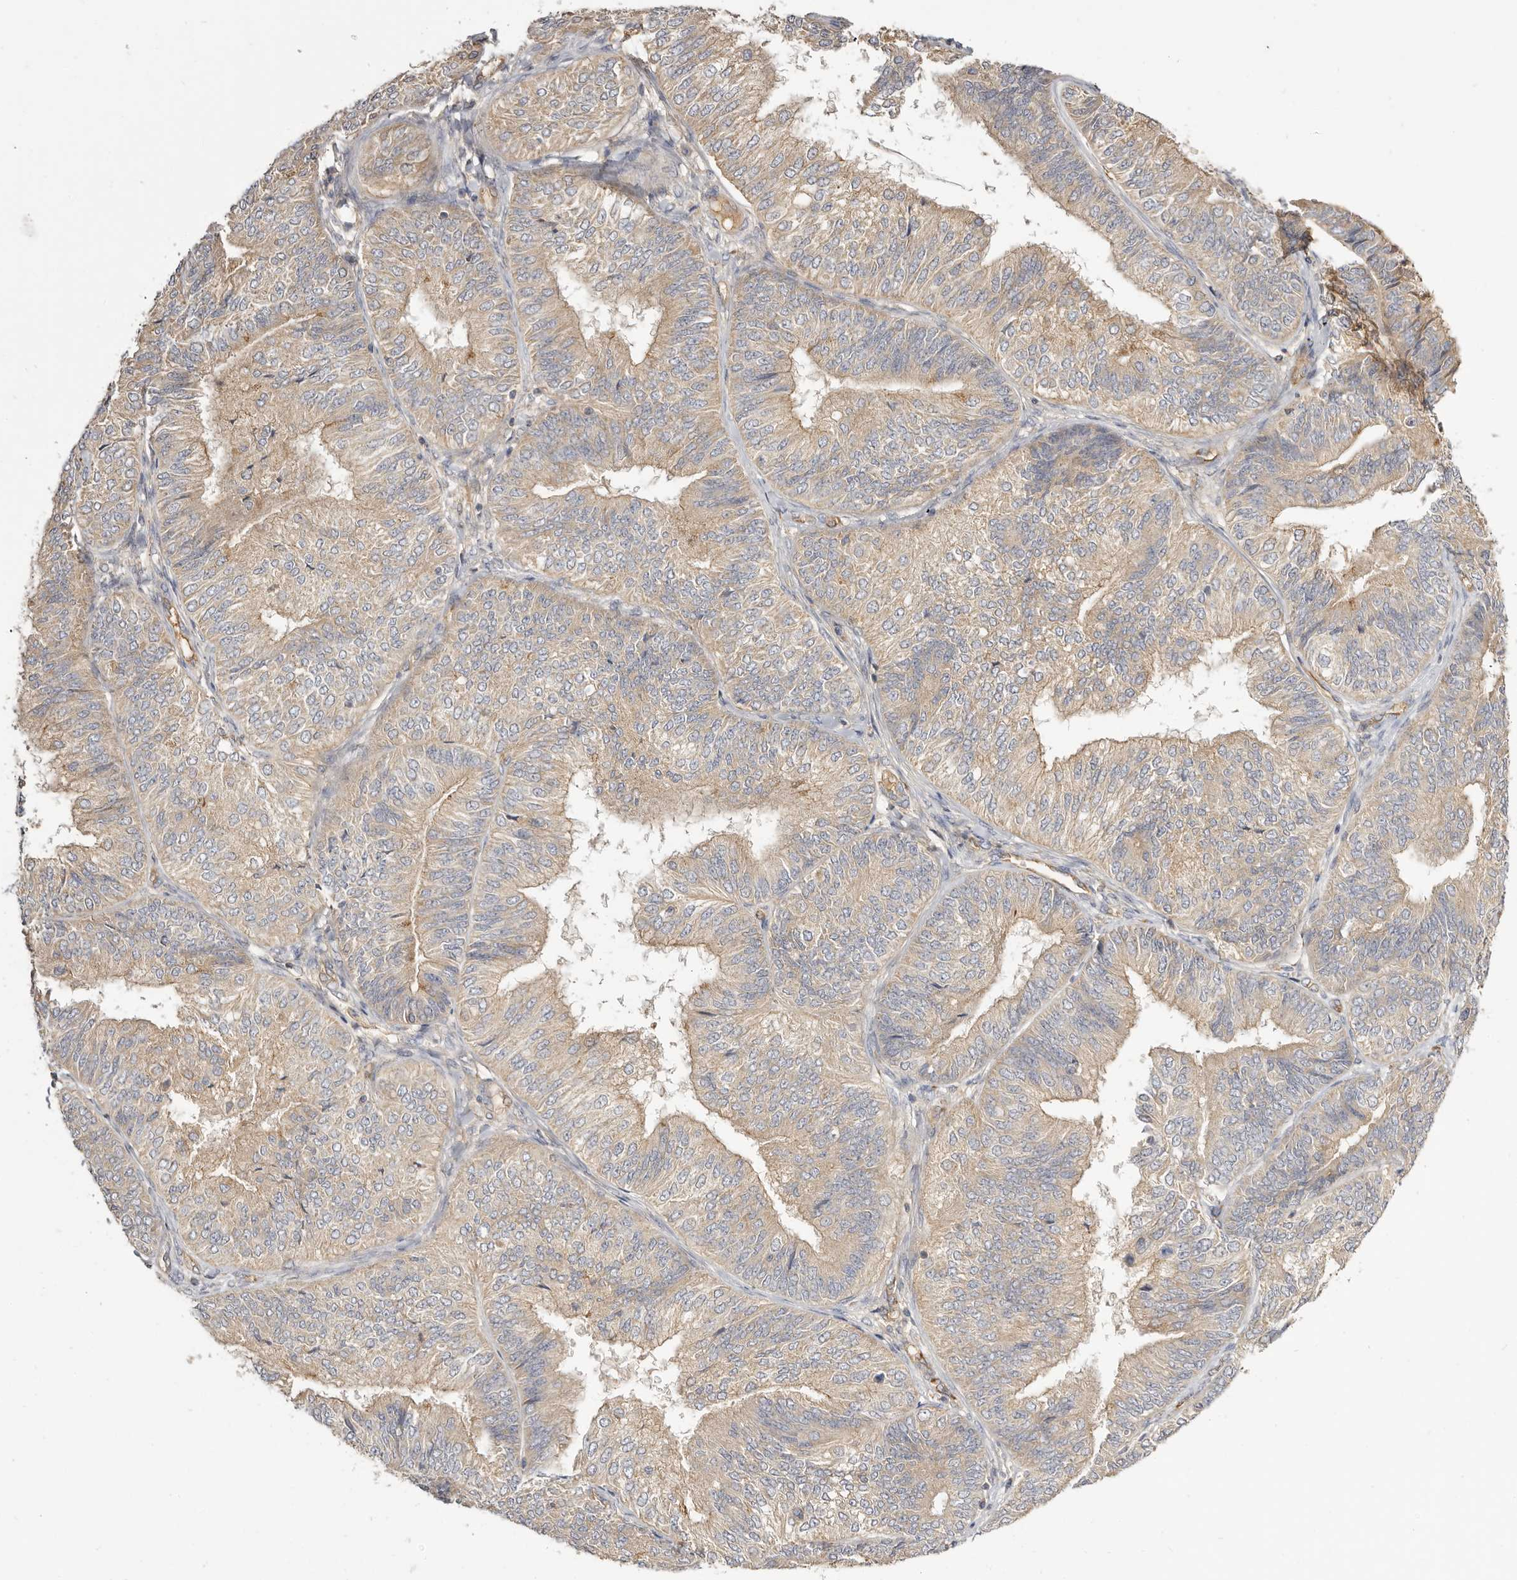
{"staining": {"intensity": "weak", "quantity": ">75%", "location": "cytoplasmic/membranous"}, "tissue": "endometrial cancer", "cell_type": "Tumor cells", "image_type": "cancer", "snomed": [{"axis": "morphology", "description": "Adenocarcinoma, NOS"}, {"axis": "topography", "description": "Endometrium"}], "caption": "High-power microscopy captured an immunohistochemistry micrograph of endometrial adenocarcinoma, revealing weak cytoplasmic/membranous expression in about >75% of tumor cells.", "gene": "ADAMTS9", "patient": {"sex": "female", "age": 58}}